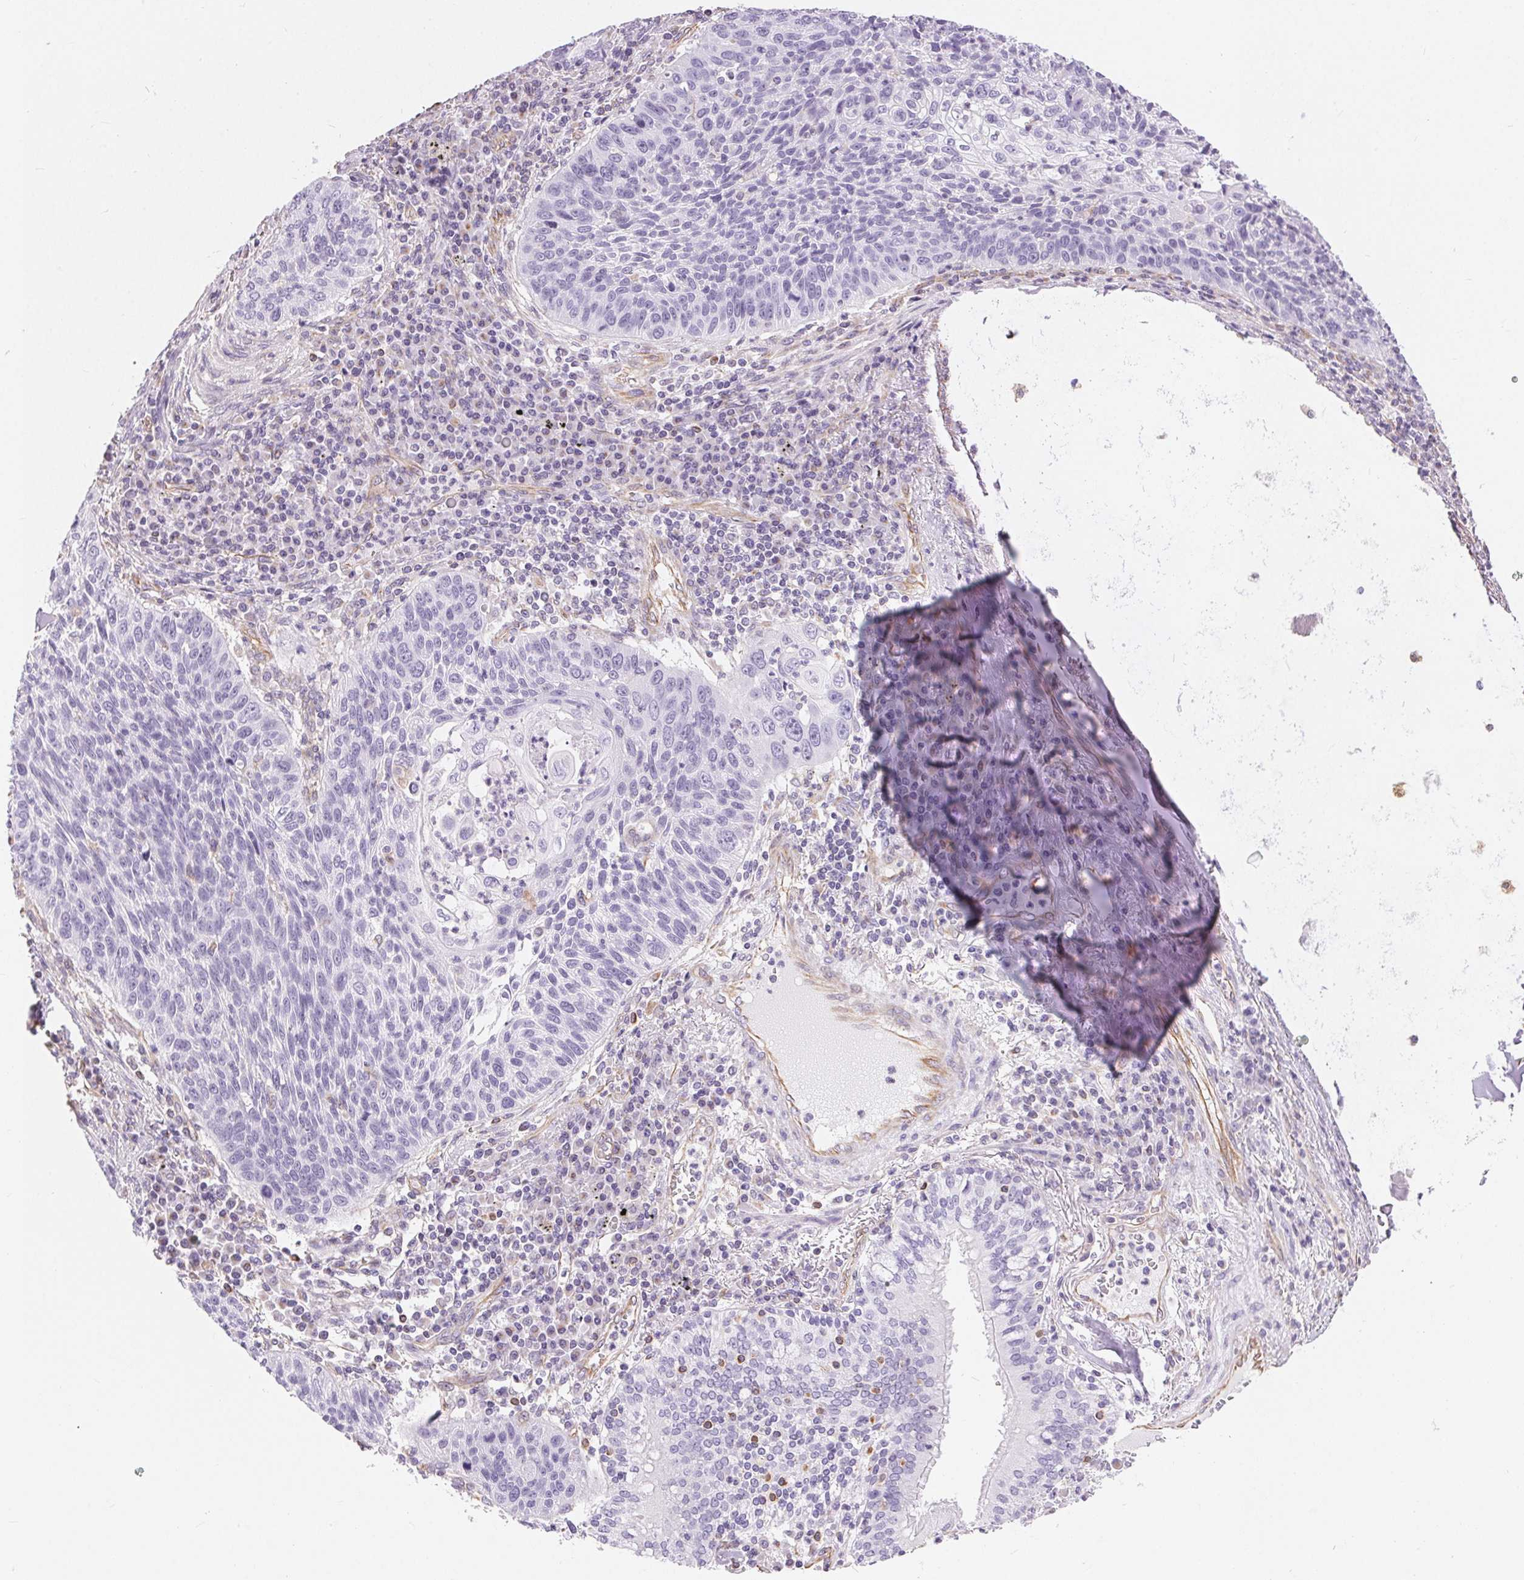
{"staining": {"intensity": "negative", "quantity": "none", "location": "none"}, "tissue": "lung cancer", "cell_type": "Tumor cells", "image_type": "cancer", "snomed": [{"axis": "morphology", "description": "Squamous cell carcinoma, NOS"}, {"axis": "morphology", "description": "Squamous cell carcinoma, metastatic, NOS"}, {"axis": "topography", "description": "Lung"}, {"axis": "topography", "description": "Pleura, NOS"}], "caption": "Photomicrograph shows no protein staining in tumor cells of metastatic squamous cell carcinoma (lung) tissue.", "gene": "GFAP", "patient": {"sex": "male", "age": 72}}